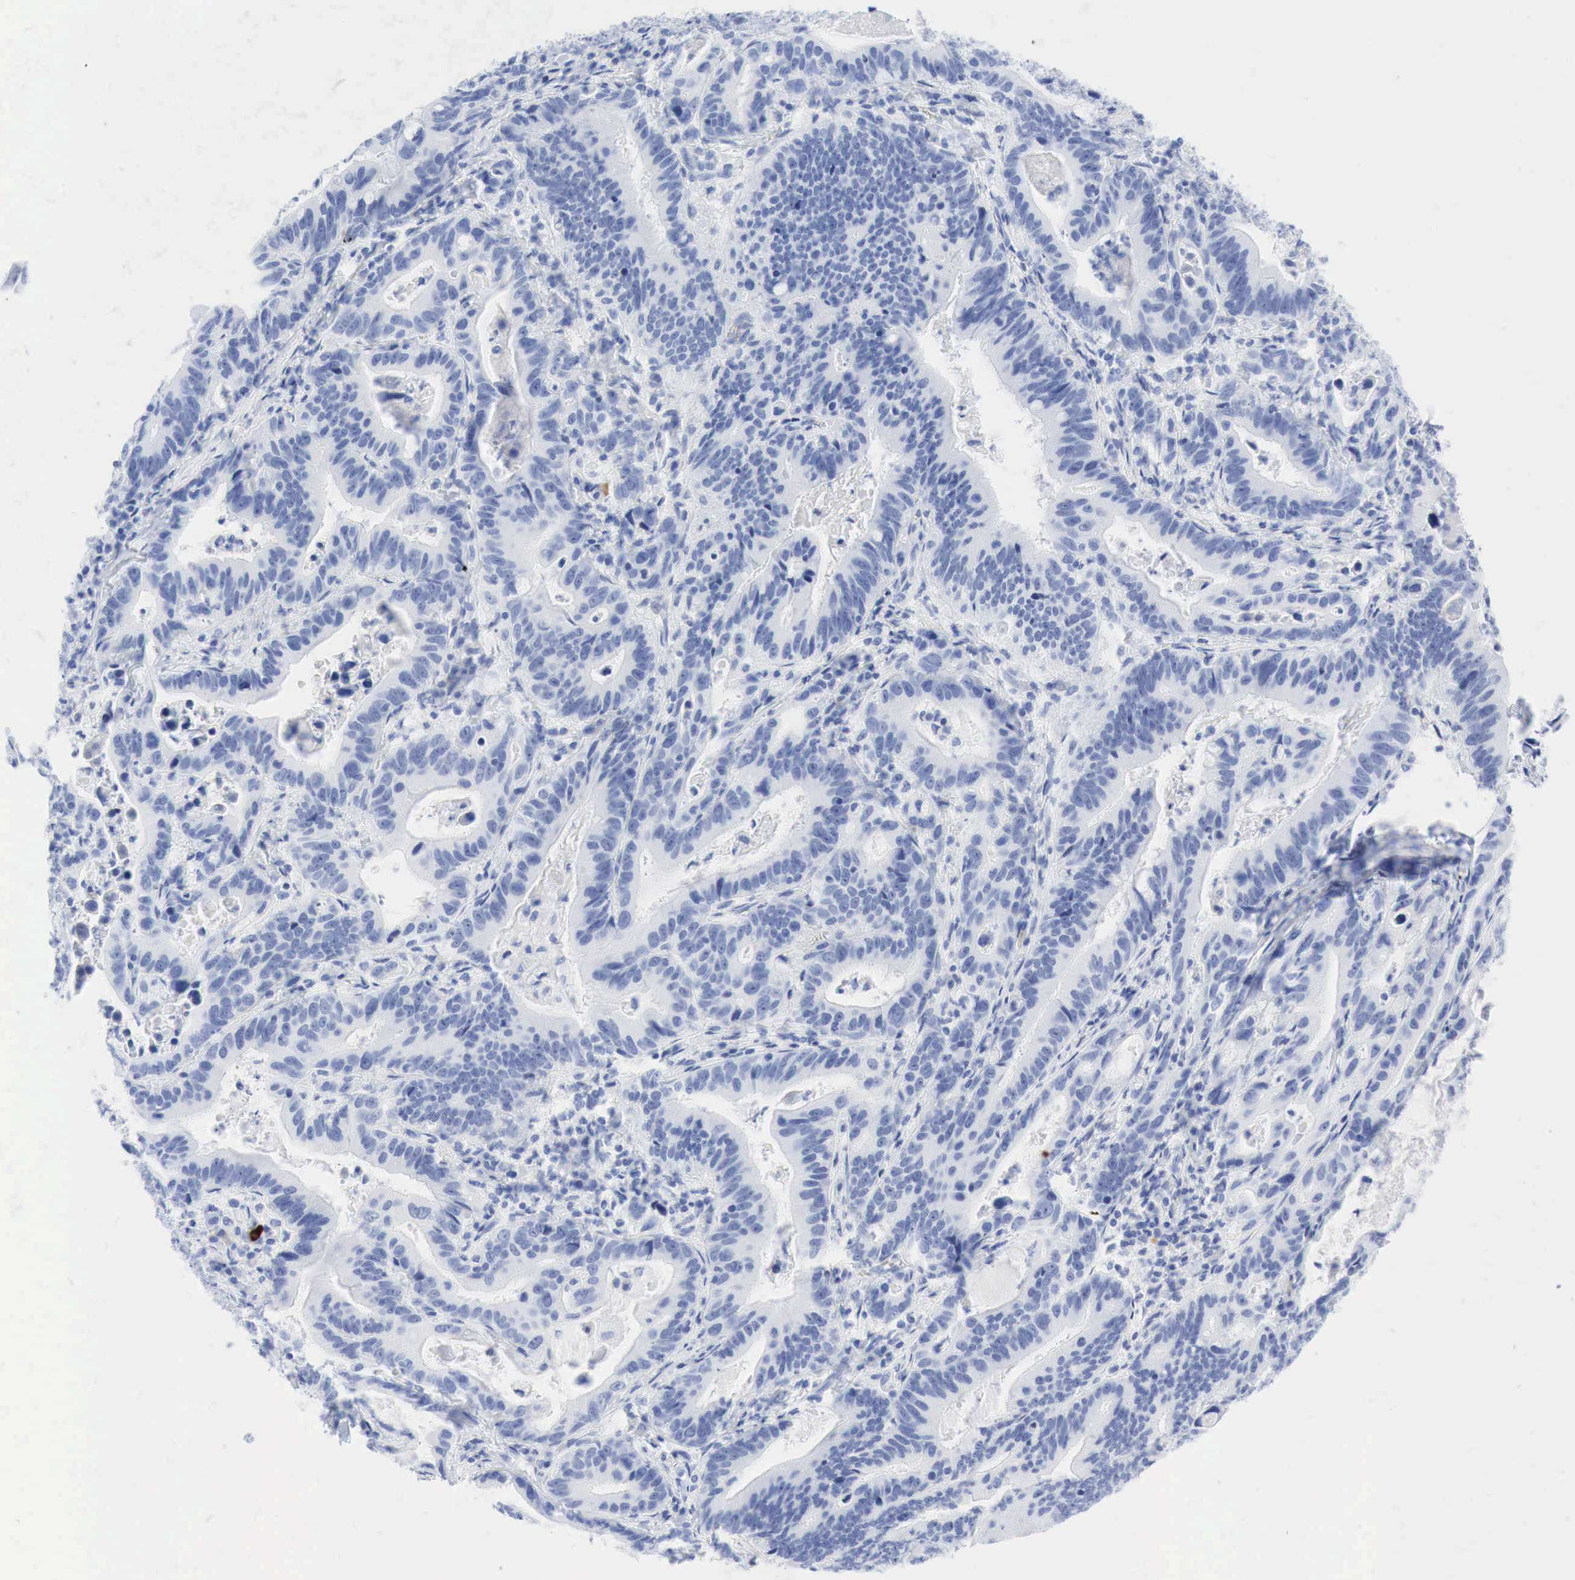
{"staining": {"intensity": "negative", "quantity": "none", "location": "none"}, "tissue": "stomach cancer", "cell_type": "Tumor cells", "image_type": "cancer", "snomed": [{"axis": "morphology", "description": "Adenocarcinoma, NOS"}, {"axis": "topography", "description": "Stomach, upper"}], "caption": "DAB immunohistochemical staining of stomach cancer reveals no significant expression in tumor cells.", "gene": "INHA", "patient": {"sex": "male", "age": 63}}